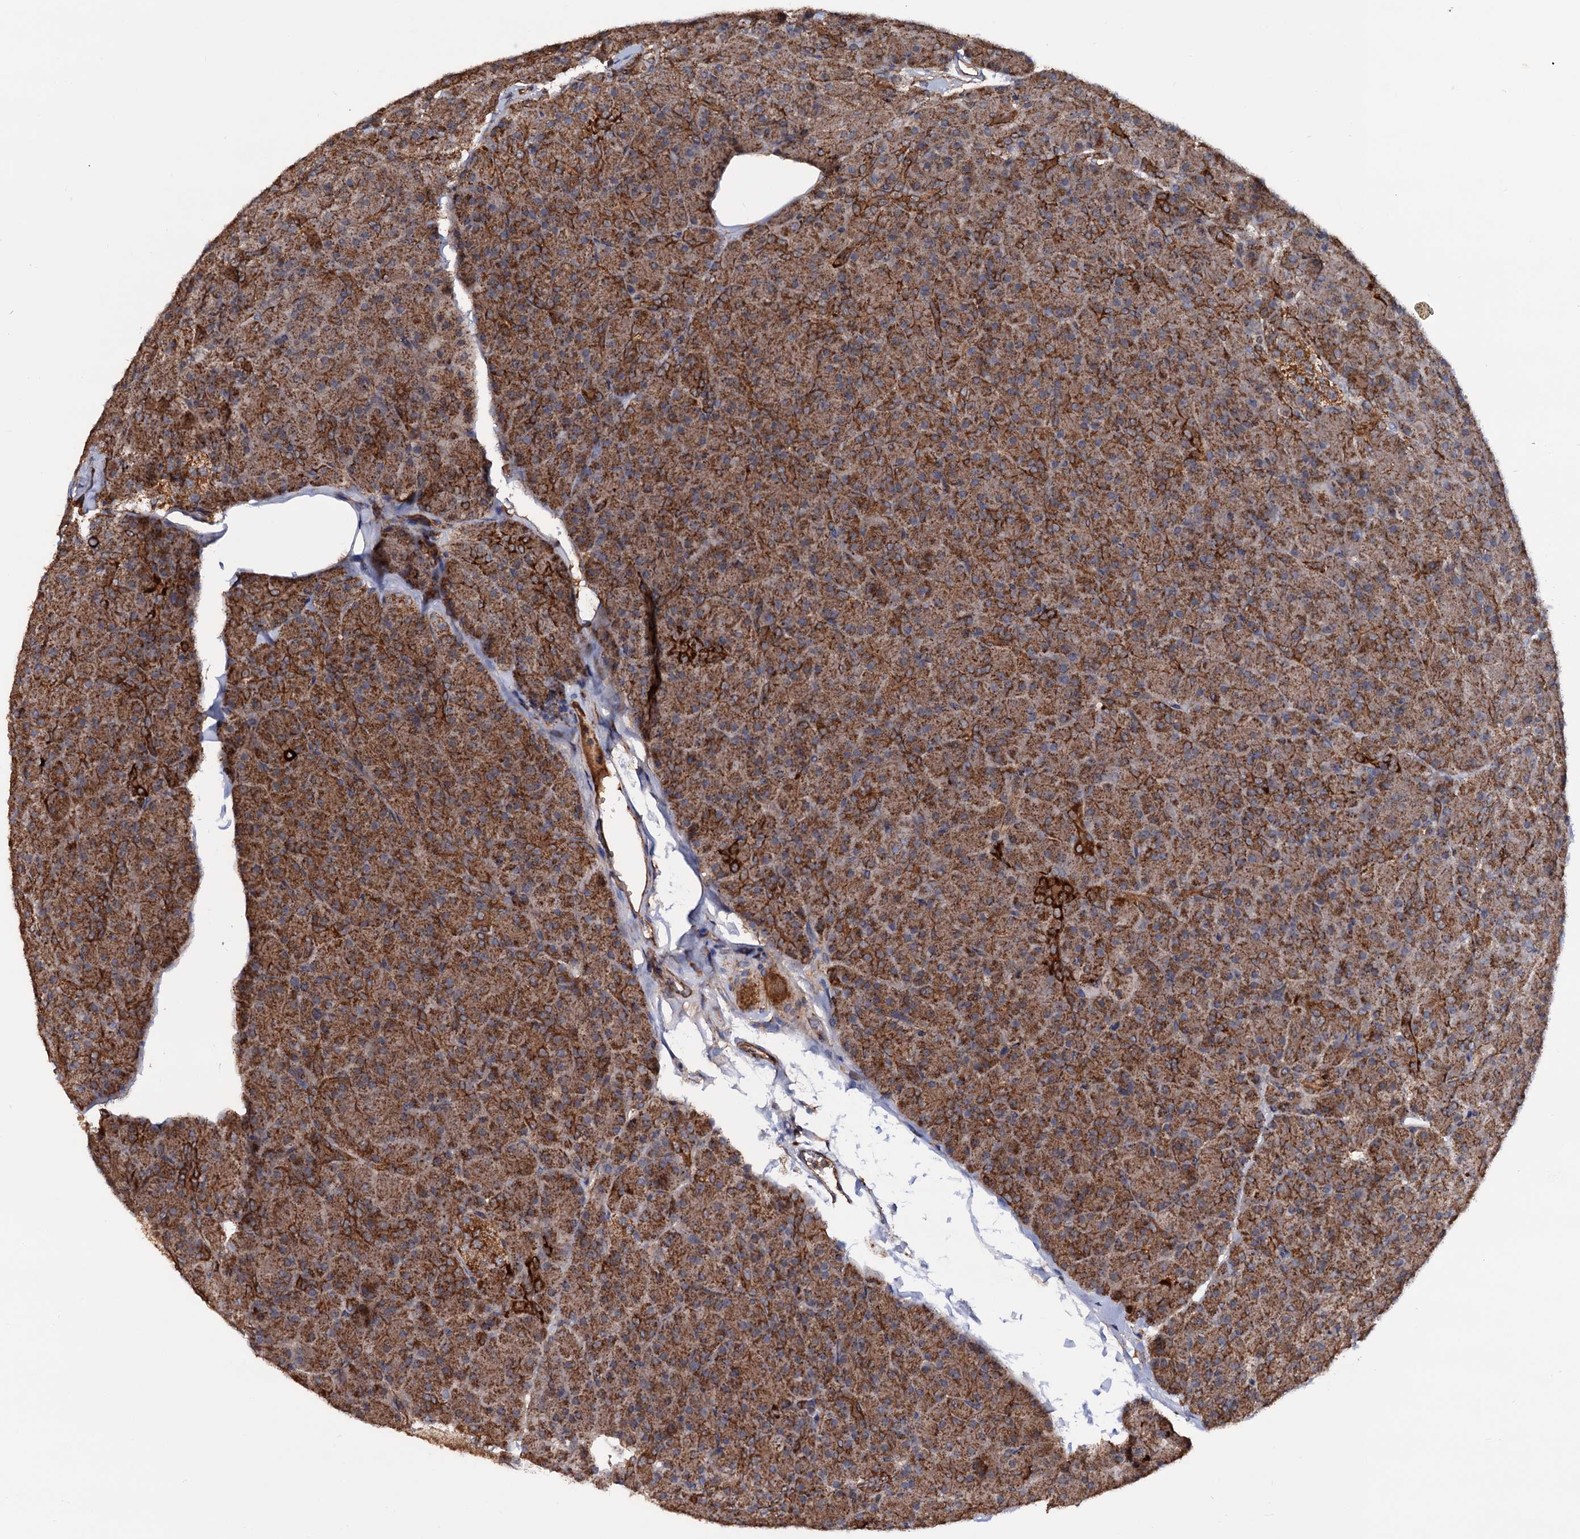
{"staining": {"intensity": "strong", "quantity": ">75%", "location": "cytoplasmic/membranous"}, "tissue": "pancreas", "cell_type": "Exocrine glandular cells", "image_type": "normal", "snomed": [{"axis": "morphology", "description": "Normal tissue, NOS"}, {"axis": "topography", "description": "Pancreas"}], "caption": "Brown immunohistochemical staining in unremarkable human pancreas demonstrates strong cytoplasmic/membranous expression in about >75% of exocrine glandular cells.", "gene": "MRPL42", "patient": {"sex": "male", "age": 36}}